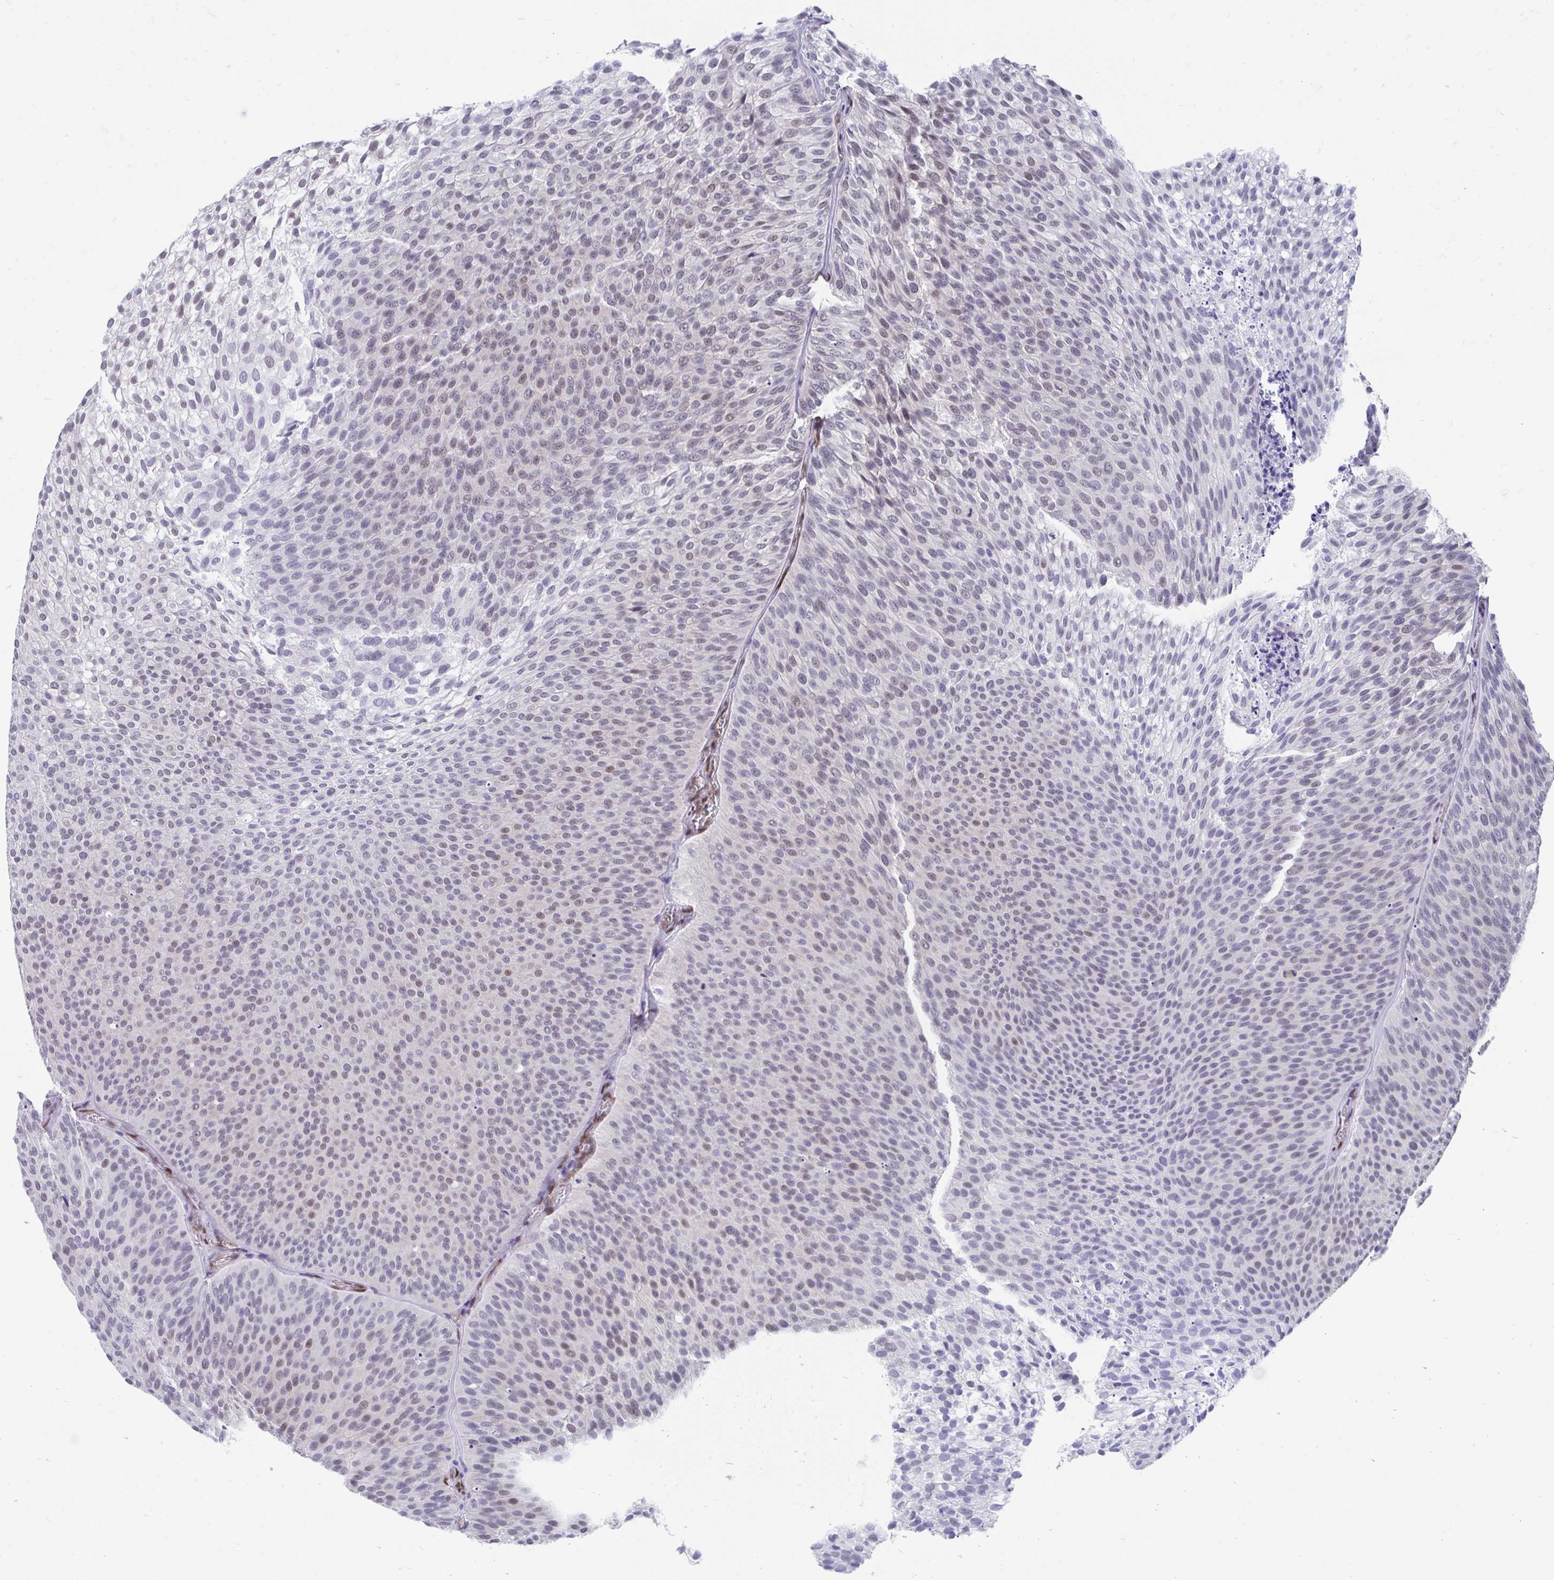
{"staining": {"intensity": "weak", "quantity": "25%-75%", "location": "nuclear"}, "tissue": "urothelial cancer", "cell_type": "Tumor cells", "image_type": "cancer", "snomed": [{"axis": "morphology", "description": "Urothelial carcinoma, Low grade"}, {"axis": "topography", "description": "Urinary bladder"}], "caption": "A low amount of weak nuclear expression is present in approximately 25%-75% of tumor cells in urothelial carcinoma (low-grade) tissue. The staining was performed using DAB (3,3'-diaminobenzidine) to visualize the protein expression in brown, while the nuclei were stained in blue with hematoxylin (Magnification: 20x).", "gene": "RBPMS", "patient": {"sex": "male", "age": 91}}